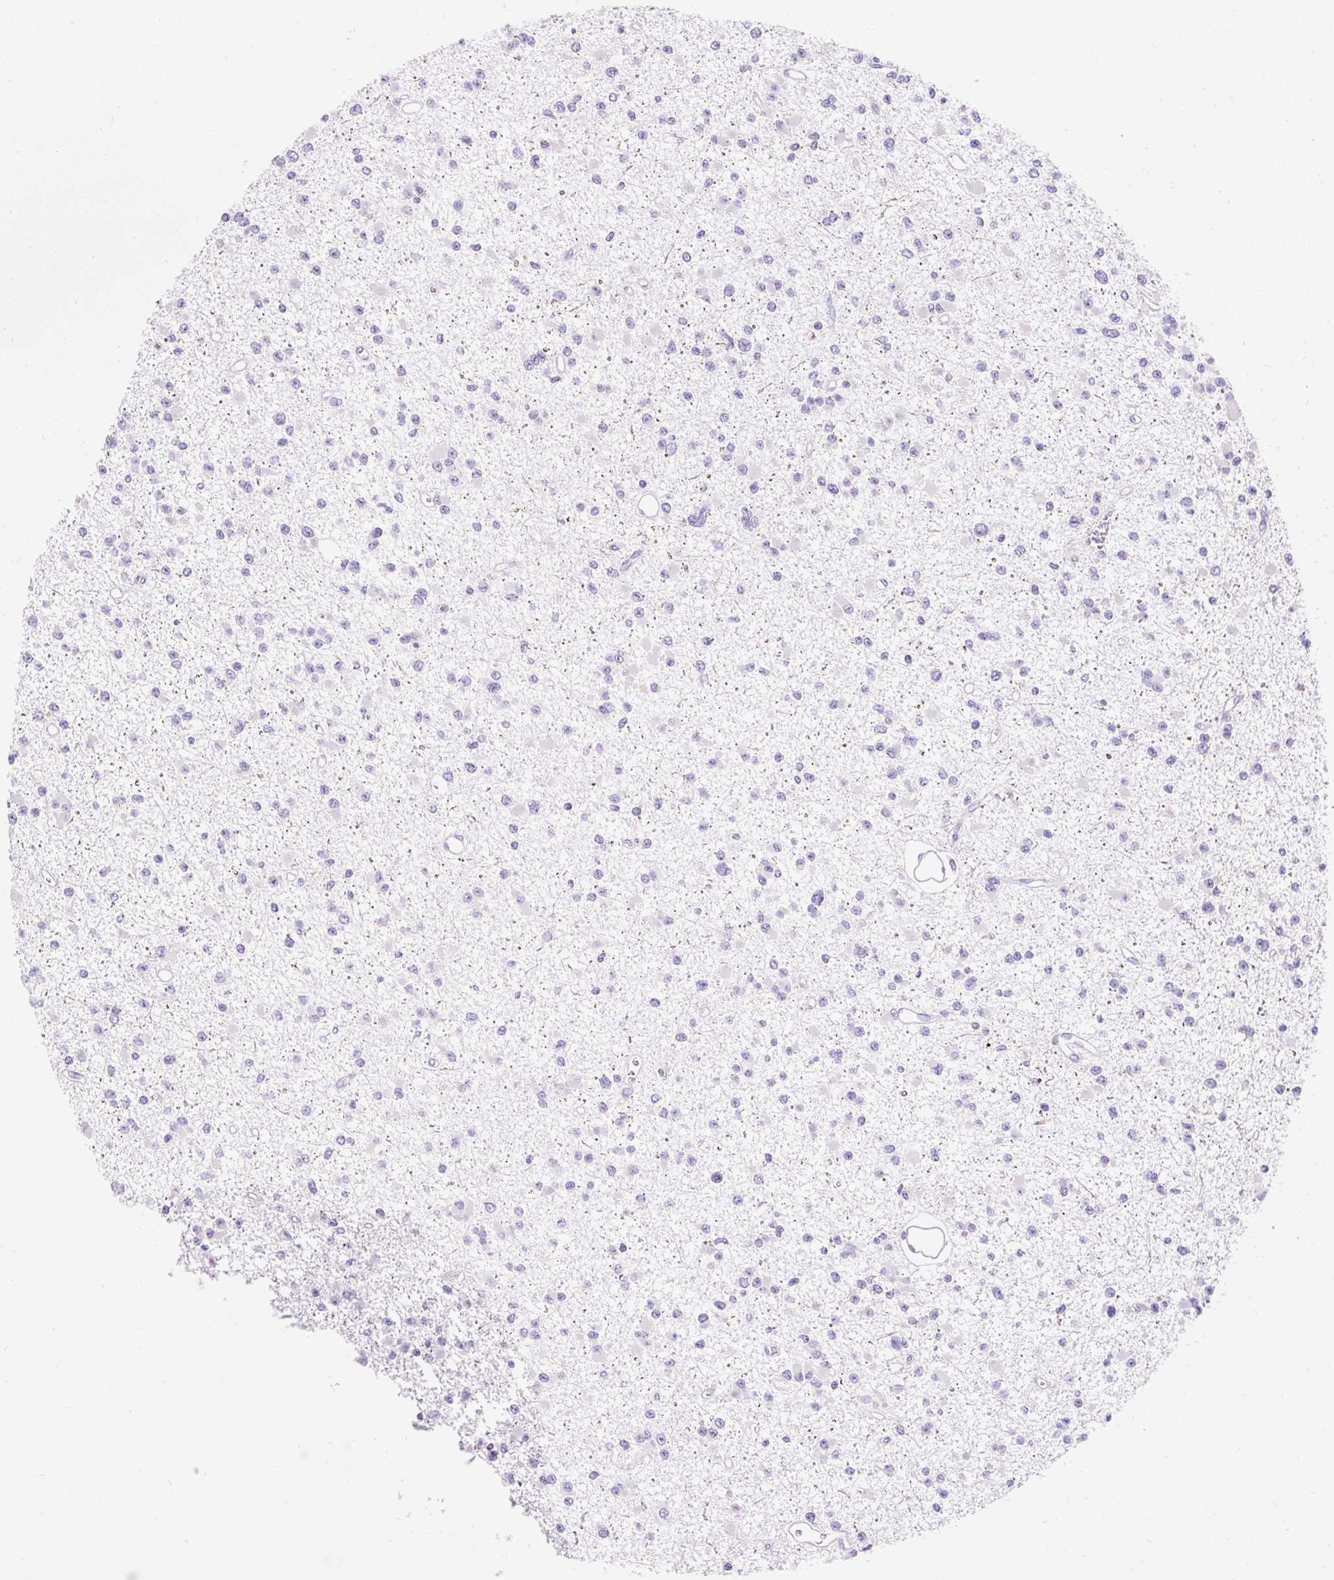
{"staining": {"intensity": "negative", "quantity": "none", "location": "none"}, "tissue": "glioma", "cell_type": "Tumor cells", "image_type": "cancer", "snomed": [{"axis": "morphology", "description": "Glioma, malignant, Low grade"}, {"axis": "topography", "description": "Brain"}], "caption": "Micrograph shows no protein staining in tumor cells of low-grade glioma (malignant) tissue. (DAB (3,3'-diaminobenzidine) immunohistochemistry, high magnification).", "gene": "HEXB", "patient": {"sex": "female", "age": 22}}